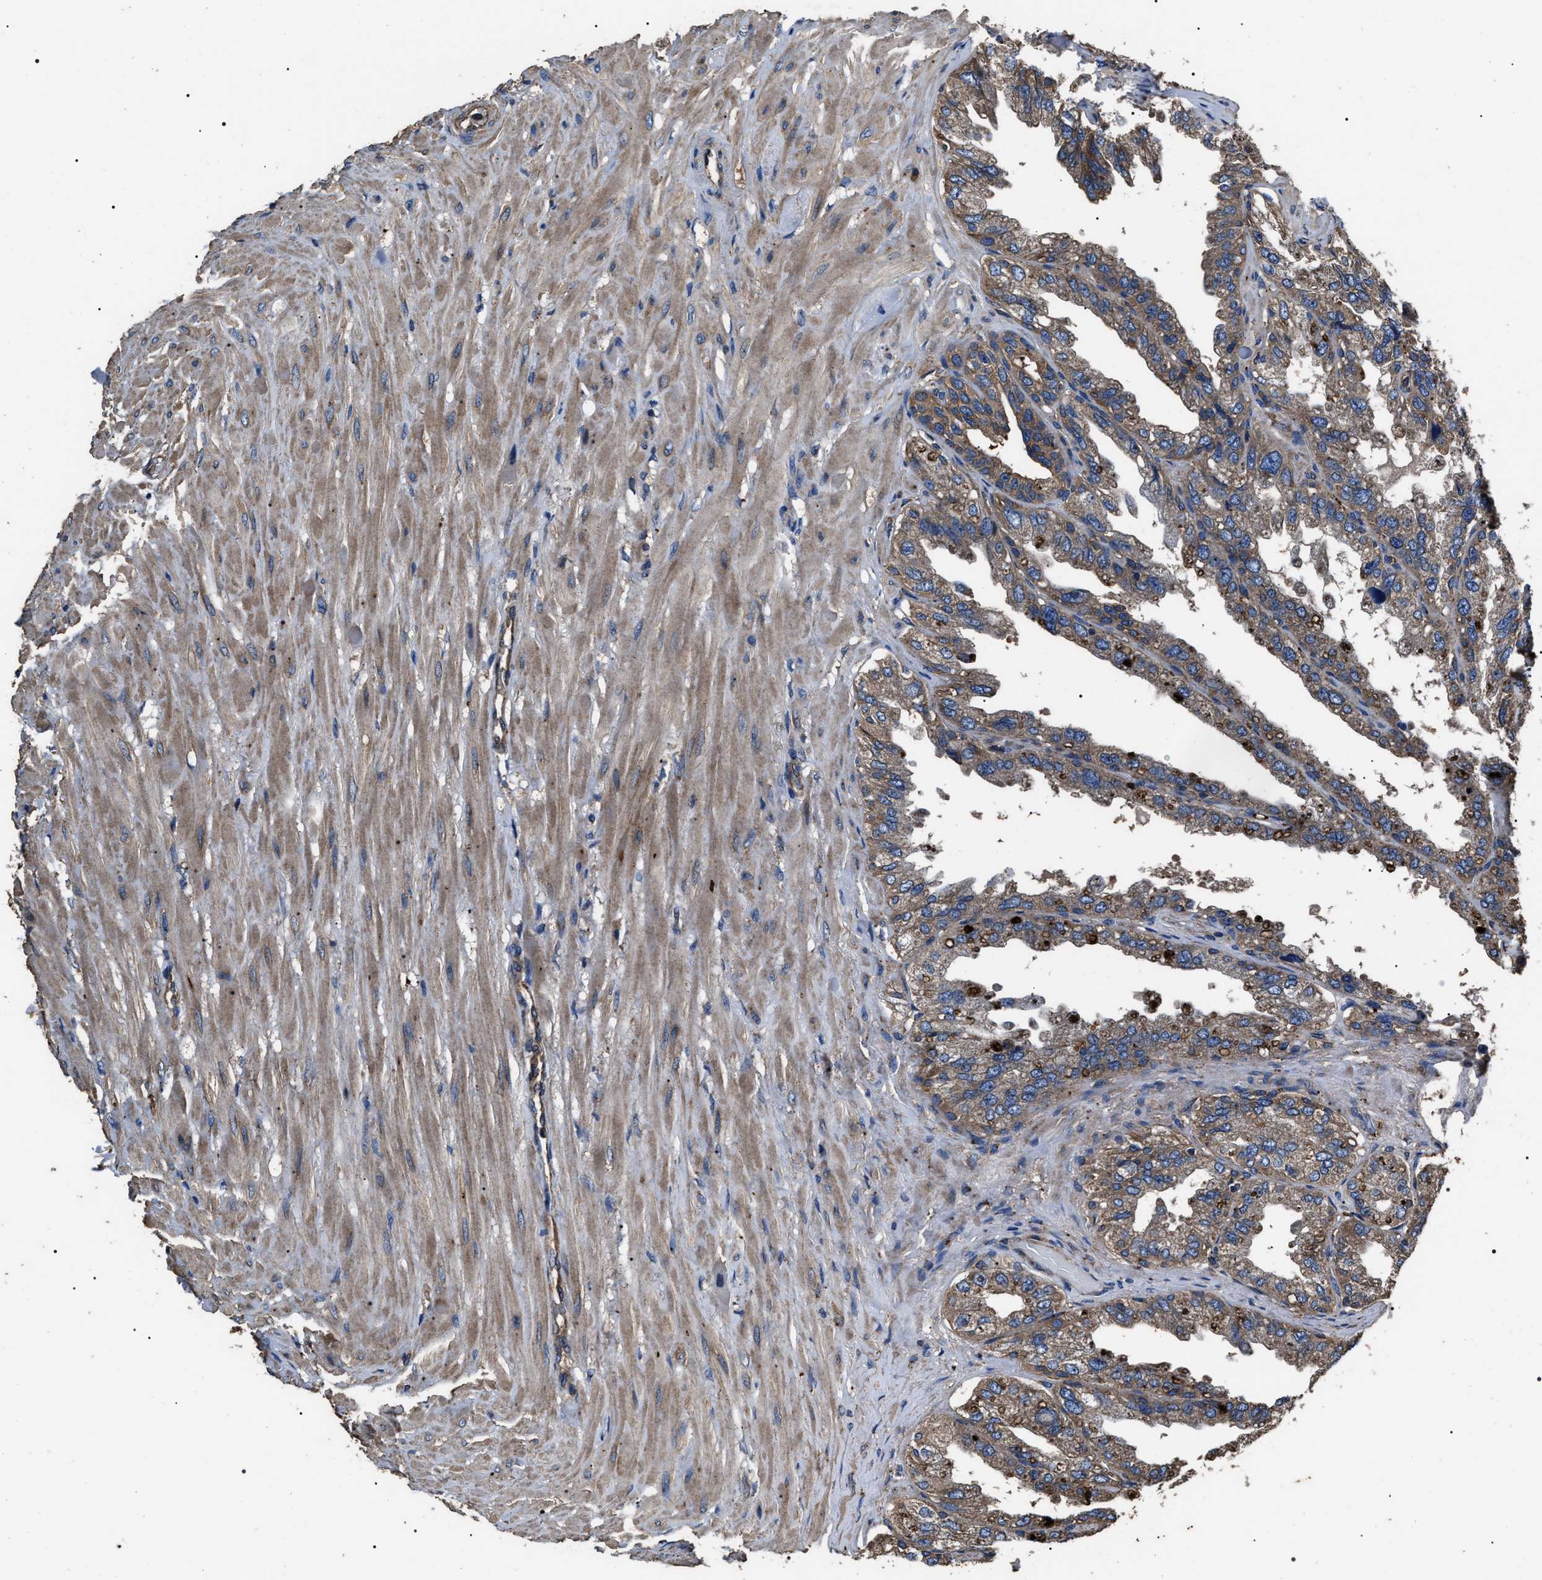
{"staining": {"intensity": "weak", "quantity": ">75%", "location": "cytoplasmic/membranous"}, "tissue": "seminal vesicle", "cell_type": "Glandular cells", "image_type": "normal", "snomed": [{"axis": "morphology", "description": "Normal tissue, NOS"}, {"axis": "topography", "description": "Seminal veicle"}], "caption": "Protein positivity by immunohistochemistry exhibits weak cytoplasmic/membranous positivity in about >75% of glandular cells in unremarkable seminal vesicle. (brown staining indicates protein expression, while blue staining denotes nuclei).", "gene": "HSCB", "patient": {"sex": "male", "age": 68}}